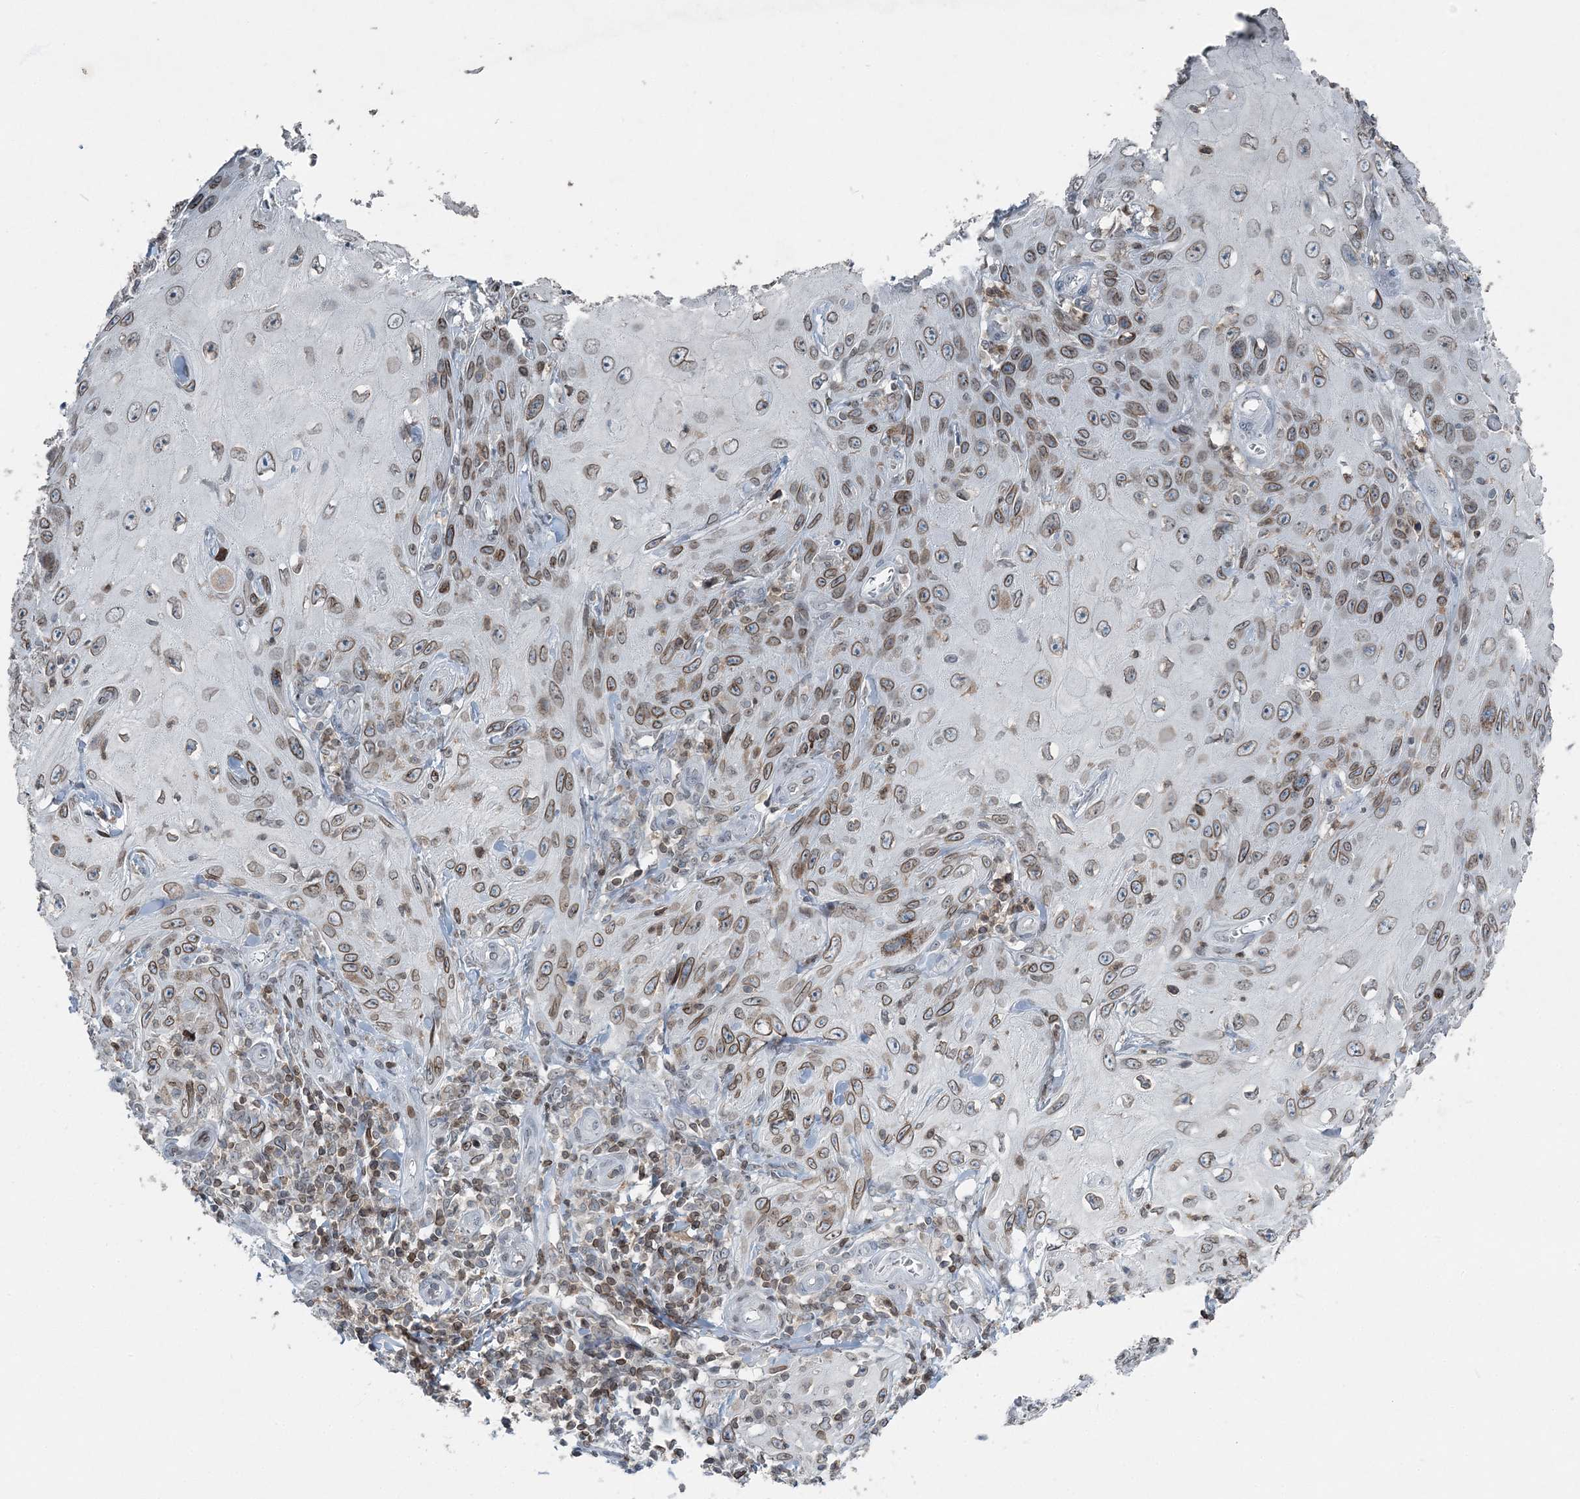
{"staining": {"intensity": "moderate", "quantity": ">75%", "location": "cytoplasmic/membranous,nuclear"}, "tissue": "skin cancer", "cell_type": "Tumor cells", "image_type": "cancer", "snomed": [{"axis": "morphology", "description": "Squamous cell carcinoma, NOS"}, {"axis": "topography", "description": "Skin"}], "caption": "Immunohistochemistry (IHC) (DAB (3,3'-diaminobenzidine)) staining of human skin cancer exhibits moderate cytoplasmic/membranous and nuclear protein positivity in approximately >75% of tumor cells.", "gene": "GJD4", "patient": {"sex": "female", "age": 73}}